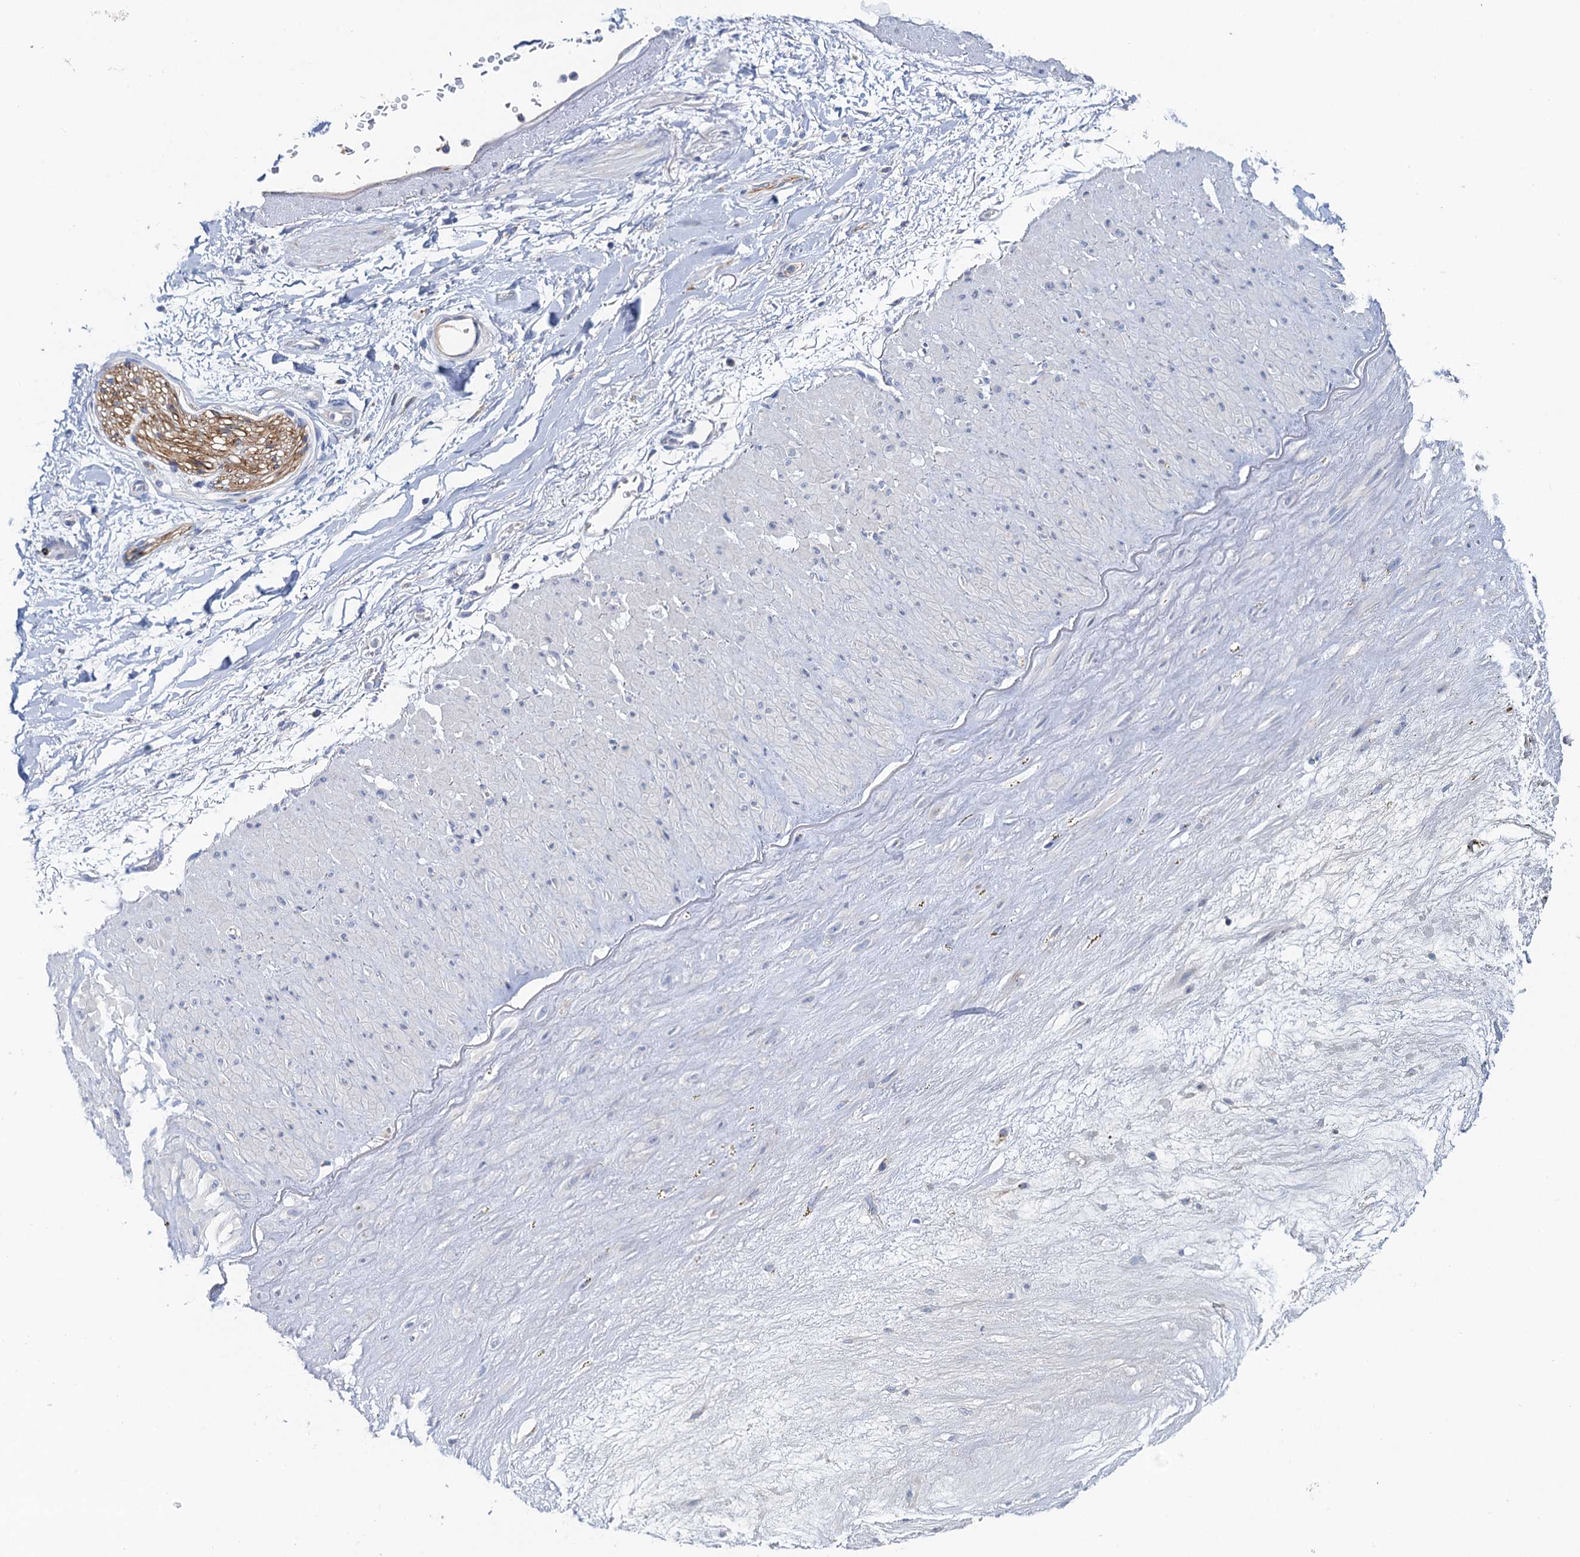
{"staining": {"intensity": "negative", "quantity": "none", "location": "none"}, "tissue": "adipose tissue", "cell_type": "Adipocytes", "image_type": "normal", "snomed": [{"axis": "morphology", "description": "Normal tissue, NOS"}, {"axis": "topography", "description": "Soft tissue"}], "caption": "Protein analysis of unremarkable adipose tissue displays no significant staining in adipocytes.", "gene": "PLLP", "patient": {"sex": "male", "age": 72}}